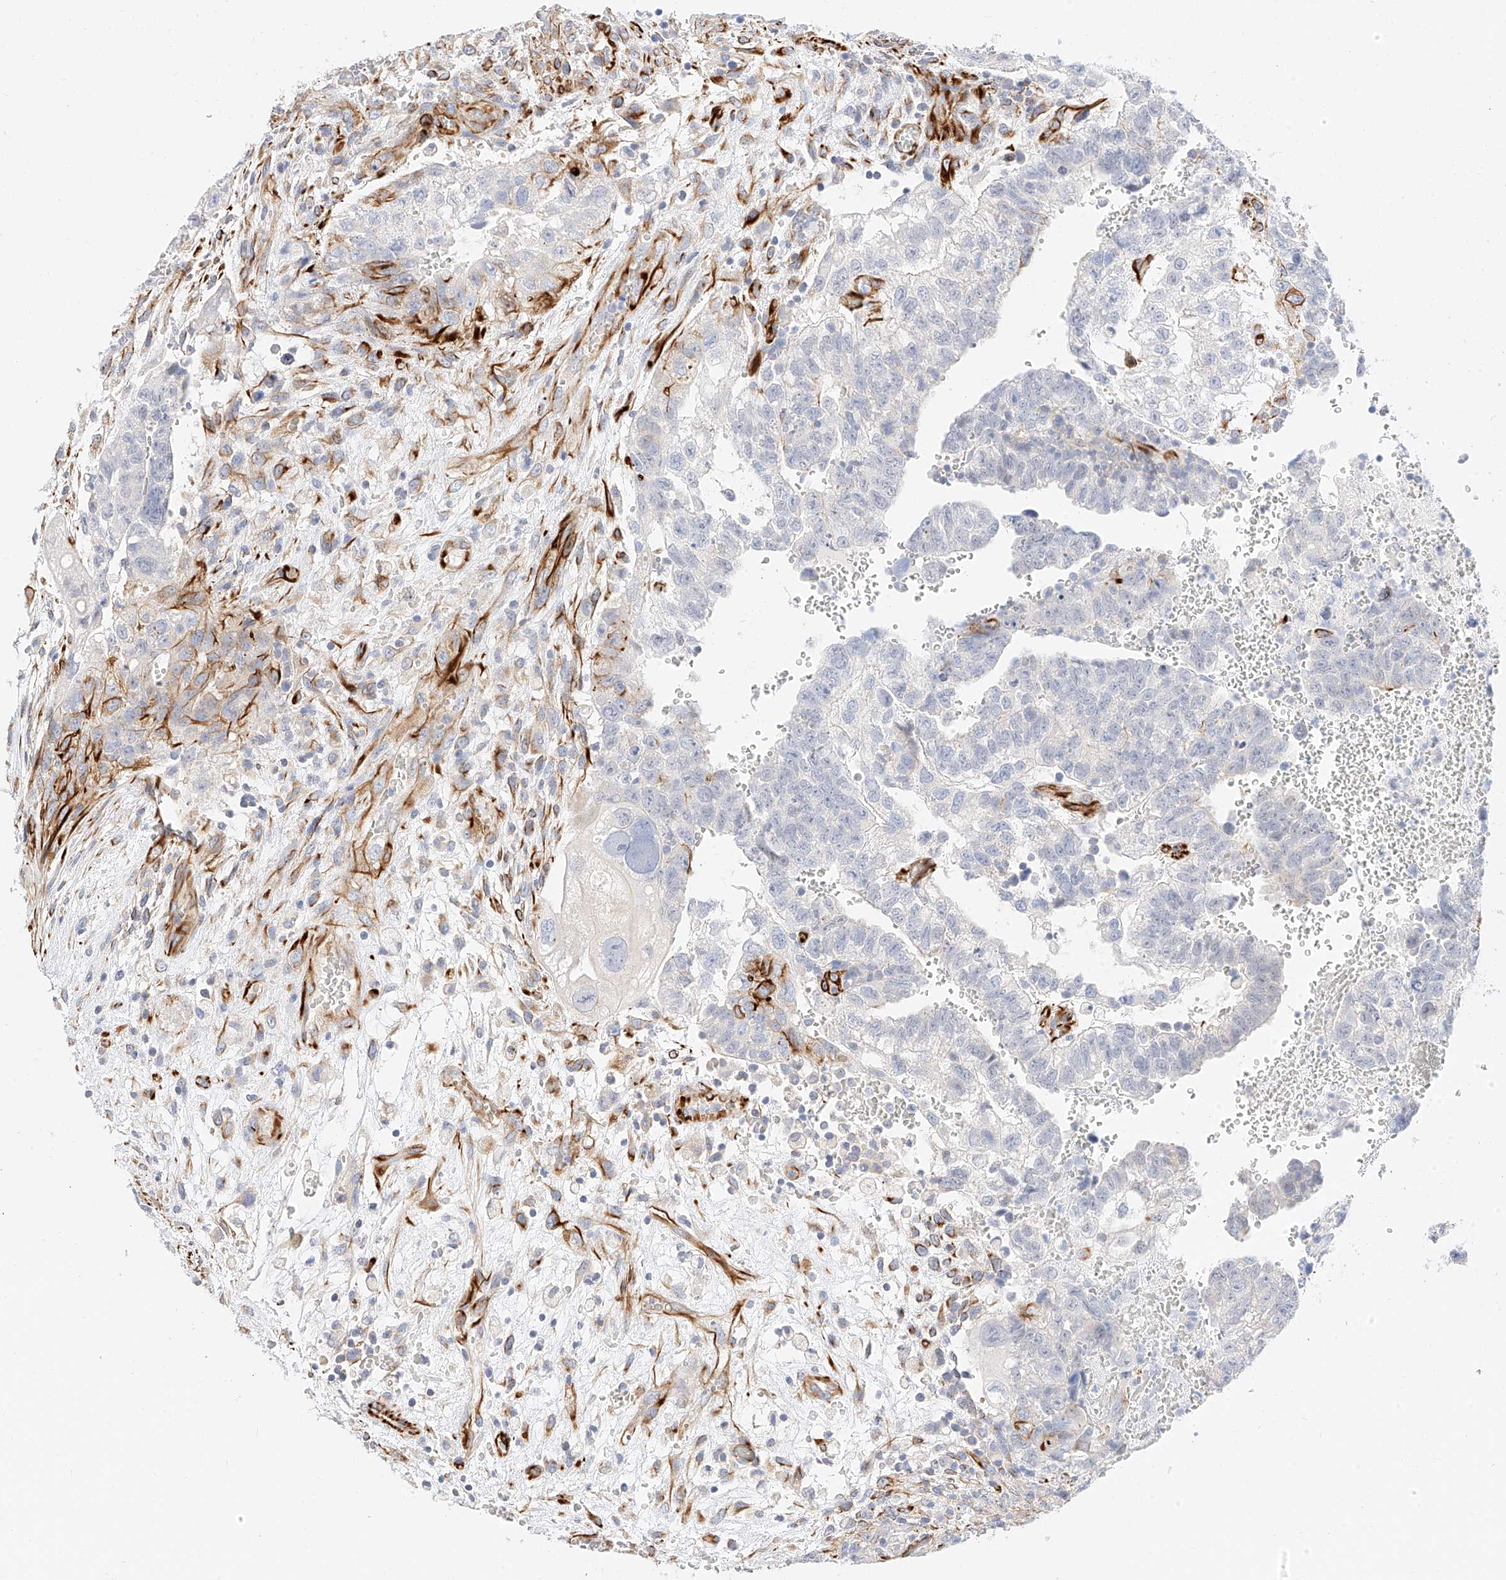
{"staining": {"intensity": "negative", "quantity": "none", "location": "none"}, "tissue": "testis cancer", "cell_type": "Tumor cells", "image_type": "cancer", "snomed": [{"axis": "morphology", "description": "Carcinoma, Embryonal, NOS"}, {"axis": "topography", "description": "Testis"}], "caption": "The histopathology image demonstrates no significant staining in tumor cells of testis cancer (embryonal carcinoma). (IHC, brightfield microscopy, high magnification).", "gene": "CDCP2", "patient": {"sex": "male", "age": 37}}